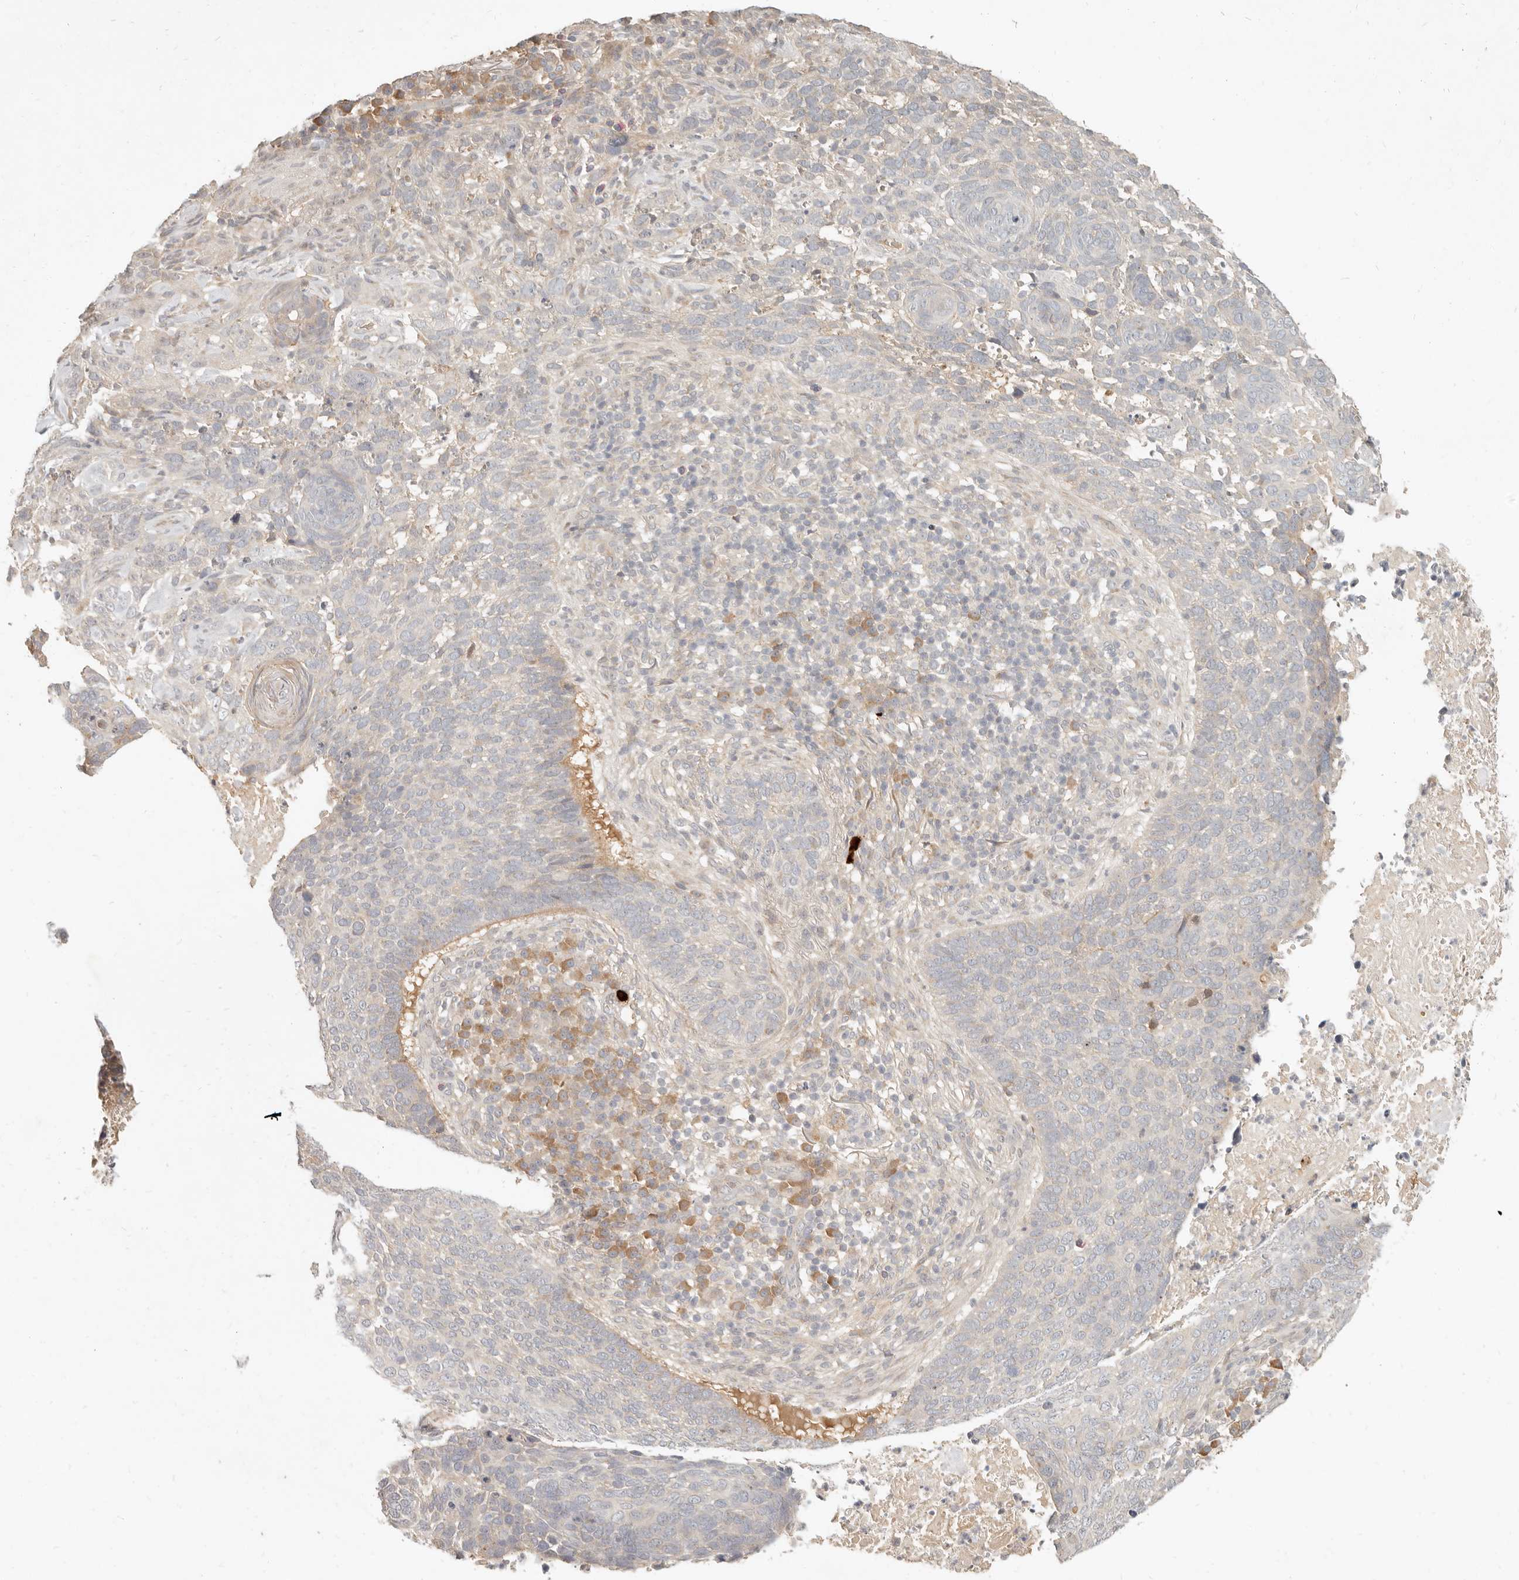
{"staining": {"intensity": "weak", "quantity": "25%-75%", "location": "cytoplasmic/membranous"}, "tissue": "skin cancer", "cell_type": "Tumor cells", "image_type": "cancer", "snomed": [{"axis": "morphology", "description": "Basal cell carcinoma"}, {"axis": "topography", "description": "Skin"}], "caption": "The photomicrograph shows immunohistochemical staining of skin cancer (basal cell carcinoma). There is weak cytoplasmic/membranous positivity is seen in about 25%-75% of tumor cells.", "gene": "UBXN11", "patient": {"sex": "female", "age": 64}}